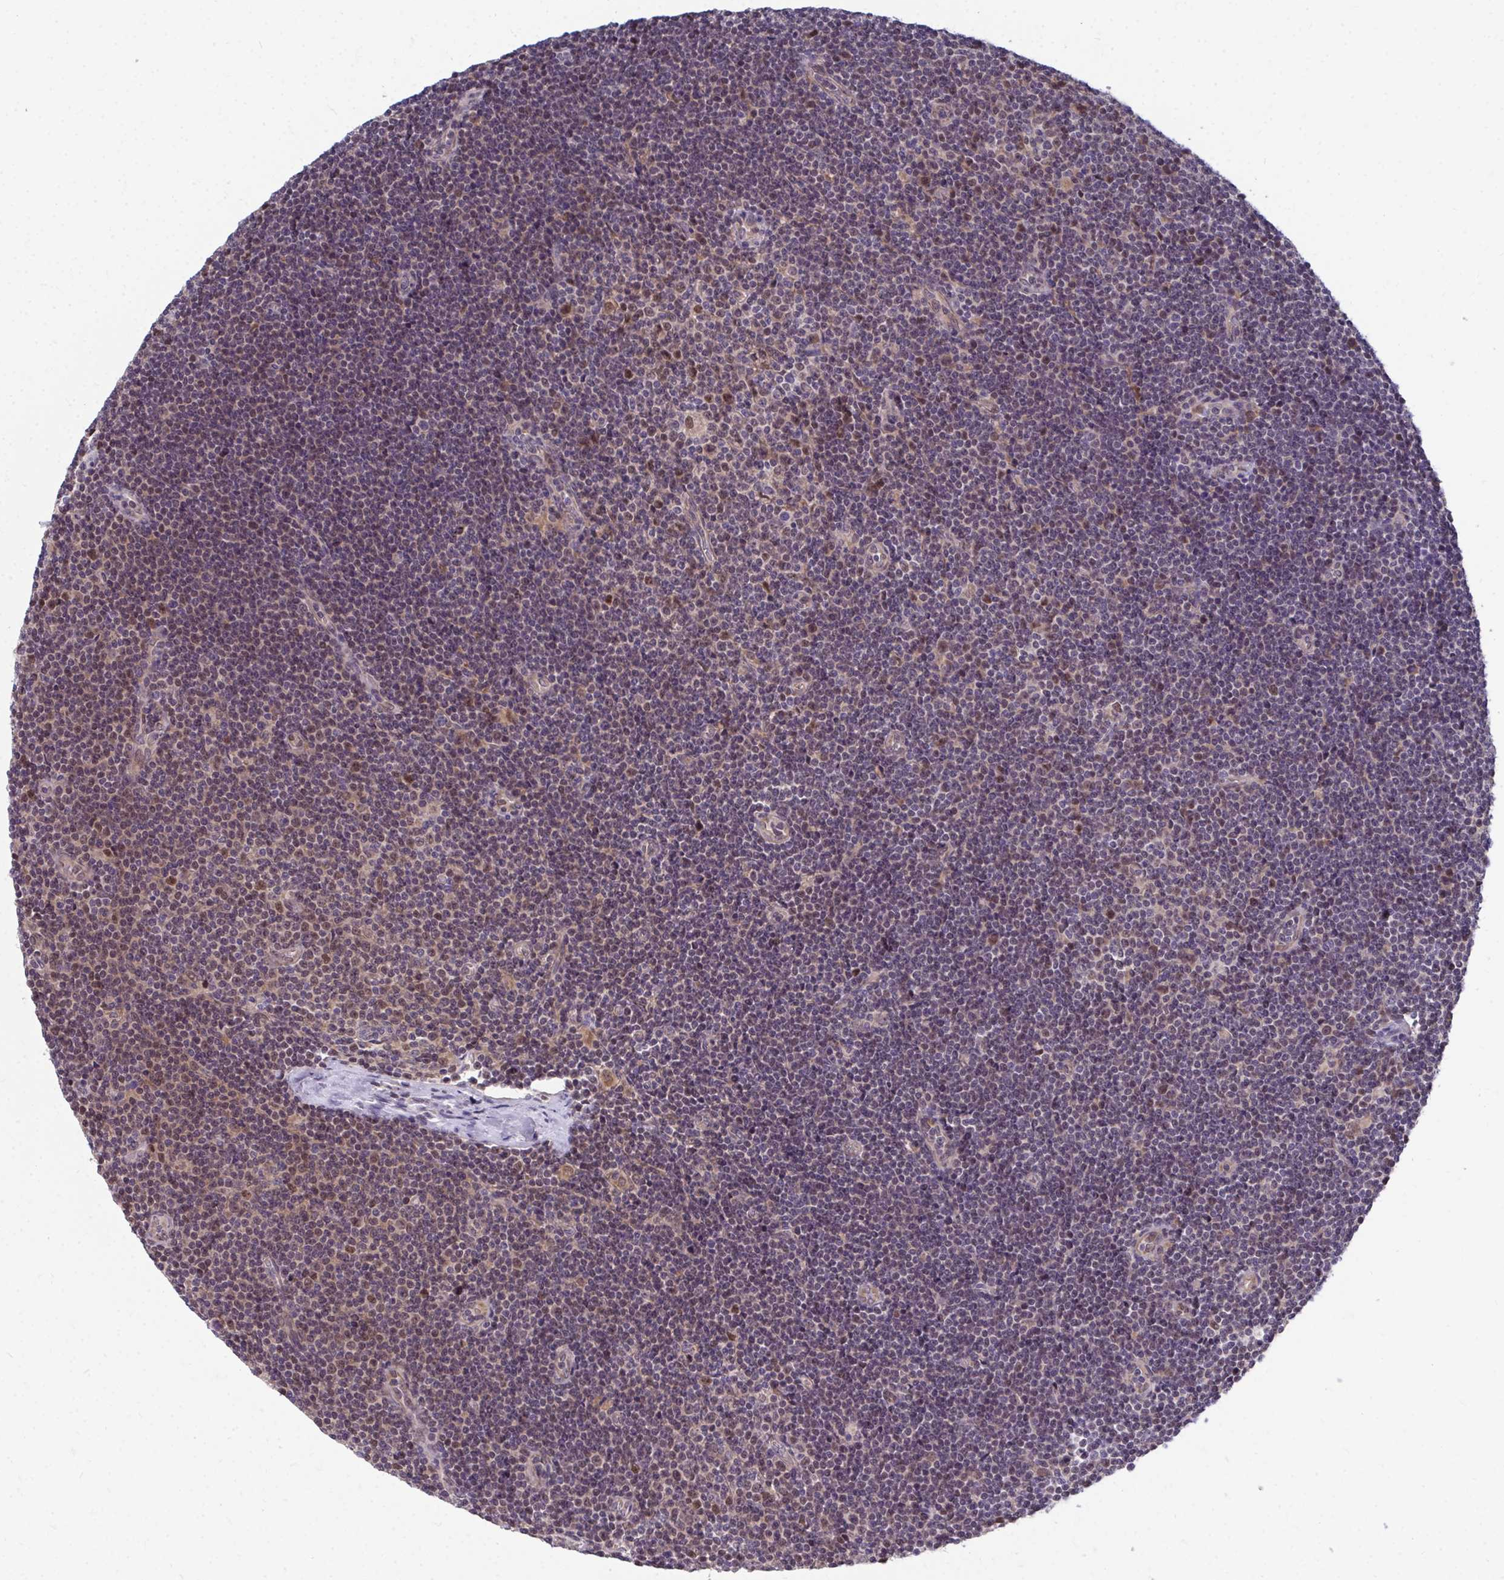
{"staining": {"intensity": "weak", "quantity": "<25%", "location": "nuclear"}, "tissue": "lymphoma", "cell_type": "Tumor cells", "image_type": "cancer", "snomed": [{"axis": "morphology", "description": "Malignant lymphoma, non-Hodgkin's type, Low grade"}, {"axis": "topography", "description": "Lymph node"}], "caption": "Immunohistochemistry (IHC) of low-grade malignant lymphoma, non-Hodgkin's type demonstrates no positivity in tumor cells.", "gene": "MROH8", "patient": {"sex": "male", "age": 48}}